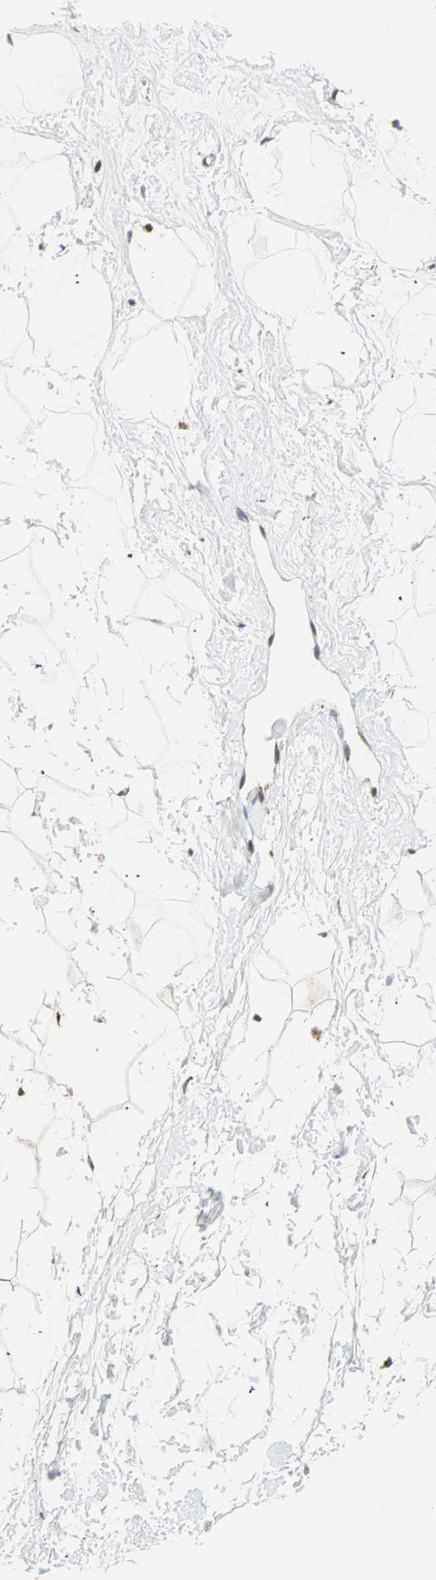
{"staining": {"intensity": "negative", "quantity": "none", "location": "none"}, "tissue": "breast", "cell_type": "Adipocytes", "image_type": "normal", "snomed": [{"axis": "morphology", "description": "Normal tissue, NOS"}, {"axis": "topography", "description": "Breast"}], "caption": "DAB (3,3'-diaminobenzidine) immunohistochemical staining of unremarkable human breast reveals no significant positivity in adipocytes. The staining was performed using DAB (3,3'-diaminobenzidine) to visualize the protein expression in brown, while the nuclei were stained in blue with hematoxylin (Magnification: 20x).", "gene": "SPRY4", "patient": {"sex": "female", "age": 23}}